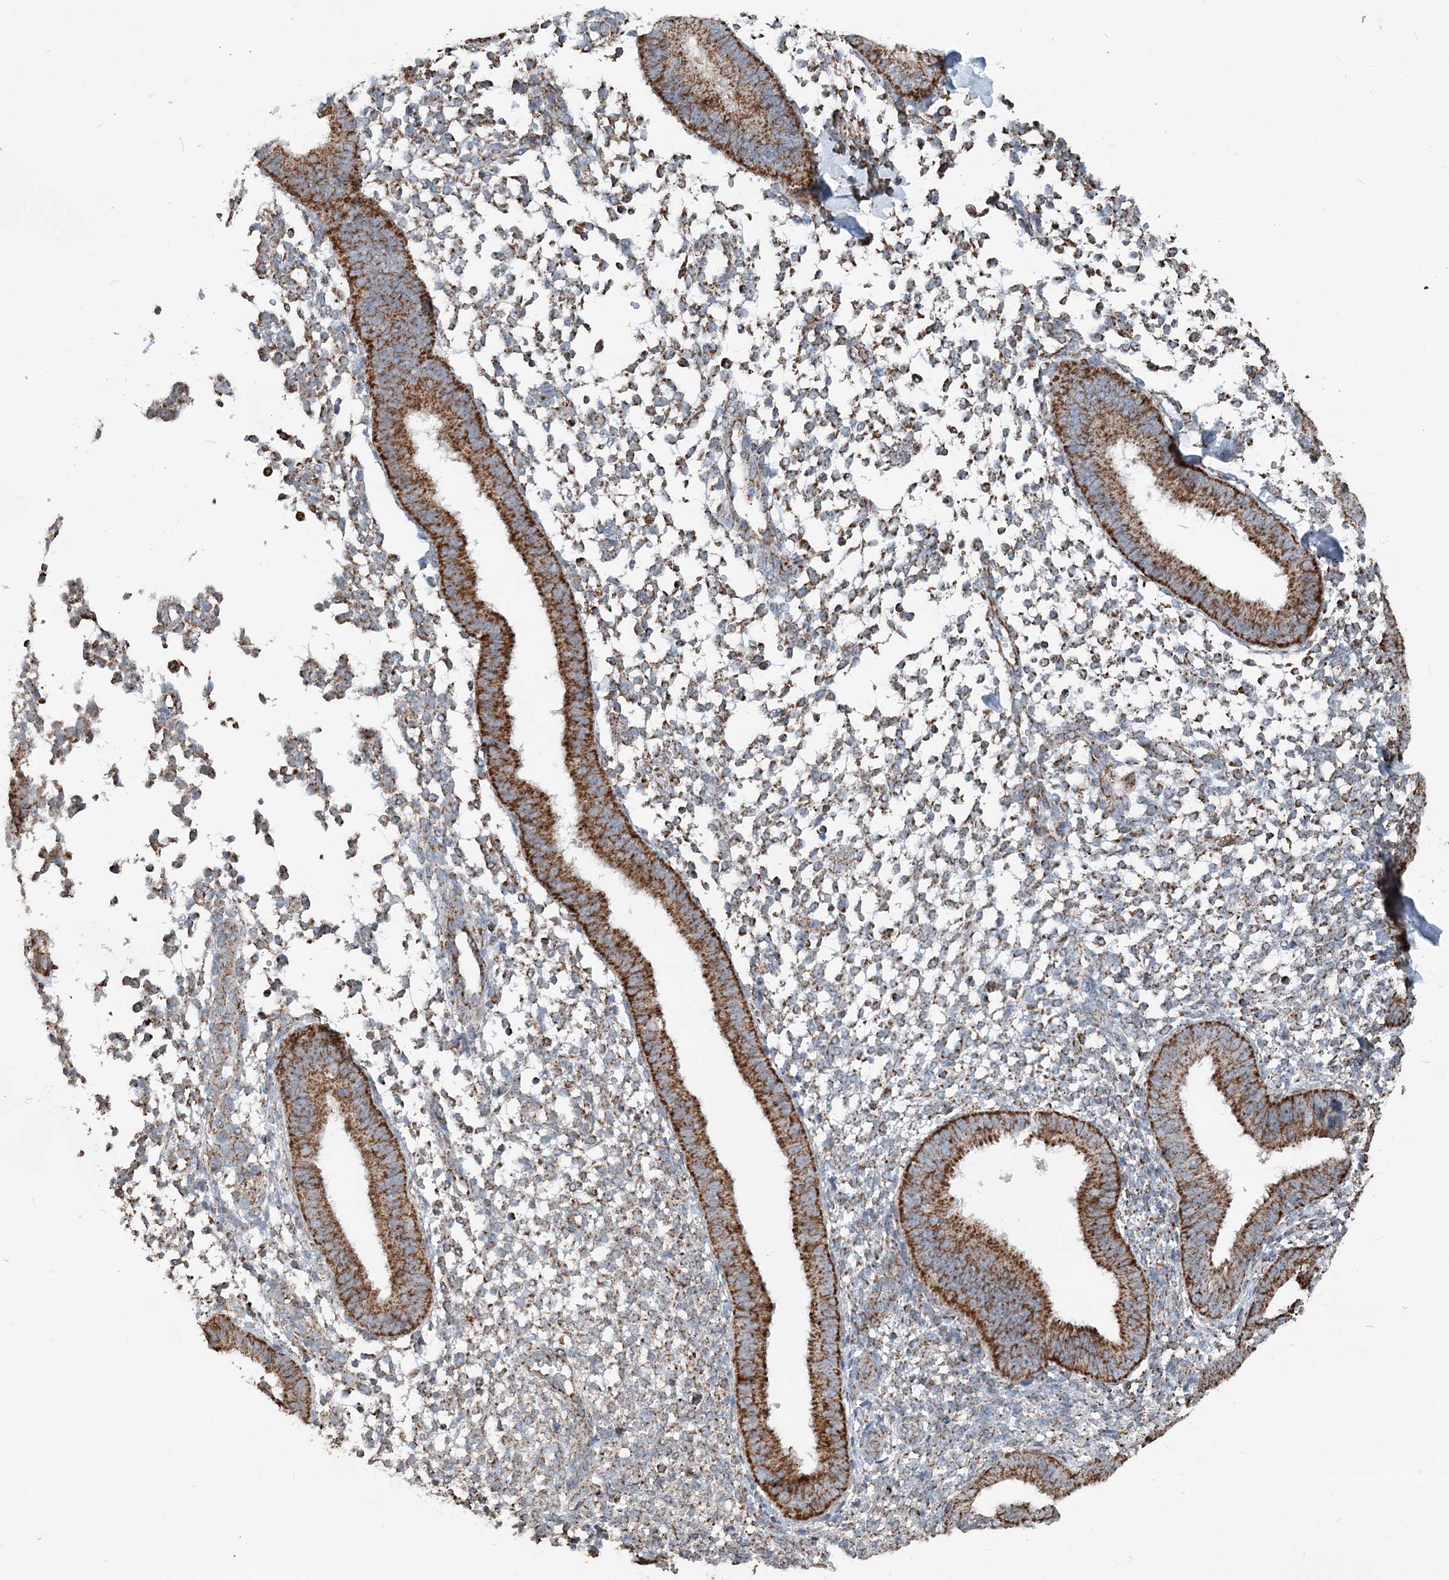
{"staining": {"intensity": "moderate", "quantity": ">75%", "location": "cytoplasmic/membranous"}, "tissue": "endometrium", "cell_type": "Cells in endometrial stroma", "image_type": "normal", "snomed": [{"axis": "morphology", "description": "Normal tissue, NOS"}, {"axis": "topography", "description": "Uterus"}, {"axis": "topography", "description": "Endometrium"}], "caption": "Moderate cytoplasmic/membranous positivity is present in approximately >75% of cells in endometrial stroma in benign endometrium. The staining is performed using DAB (3,3'-diaminobenzidine) brown chromogen to label protein expression. The nuclei are counter-stained blue using hematoxylin.", "gene": "SUCLG1", "patient": {"sex": "female", "age": 48}}